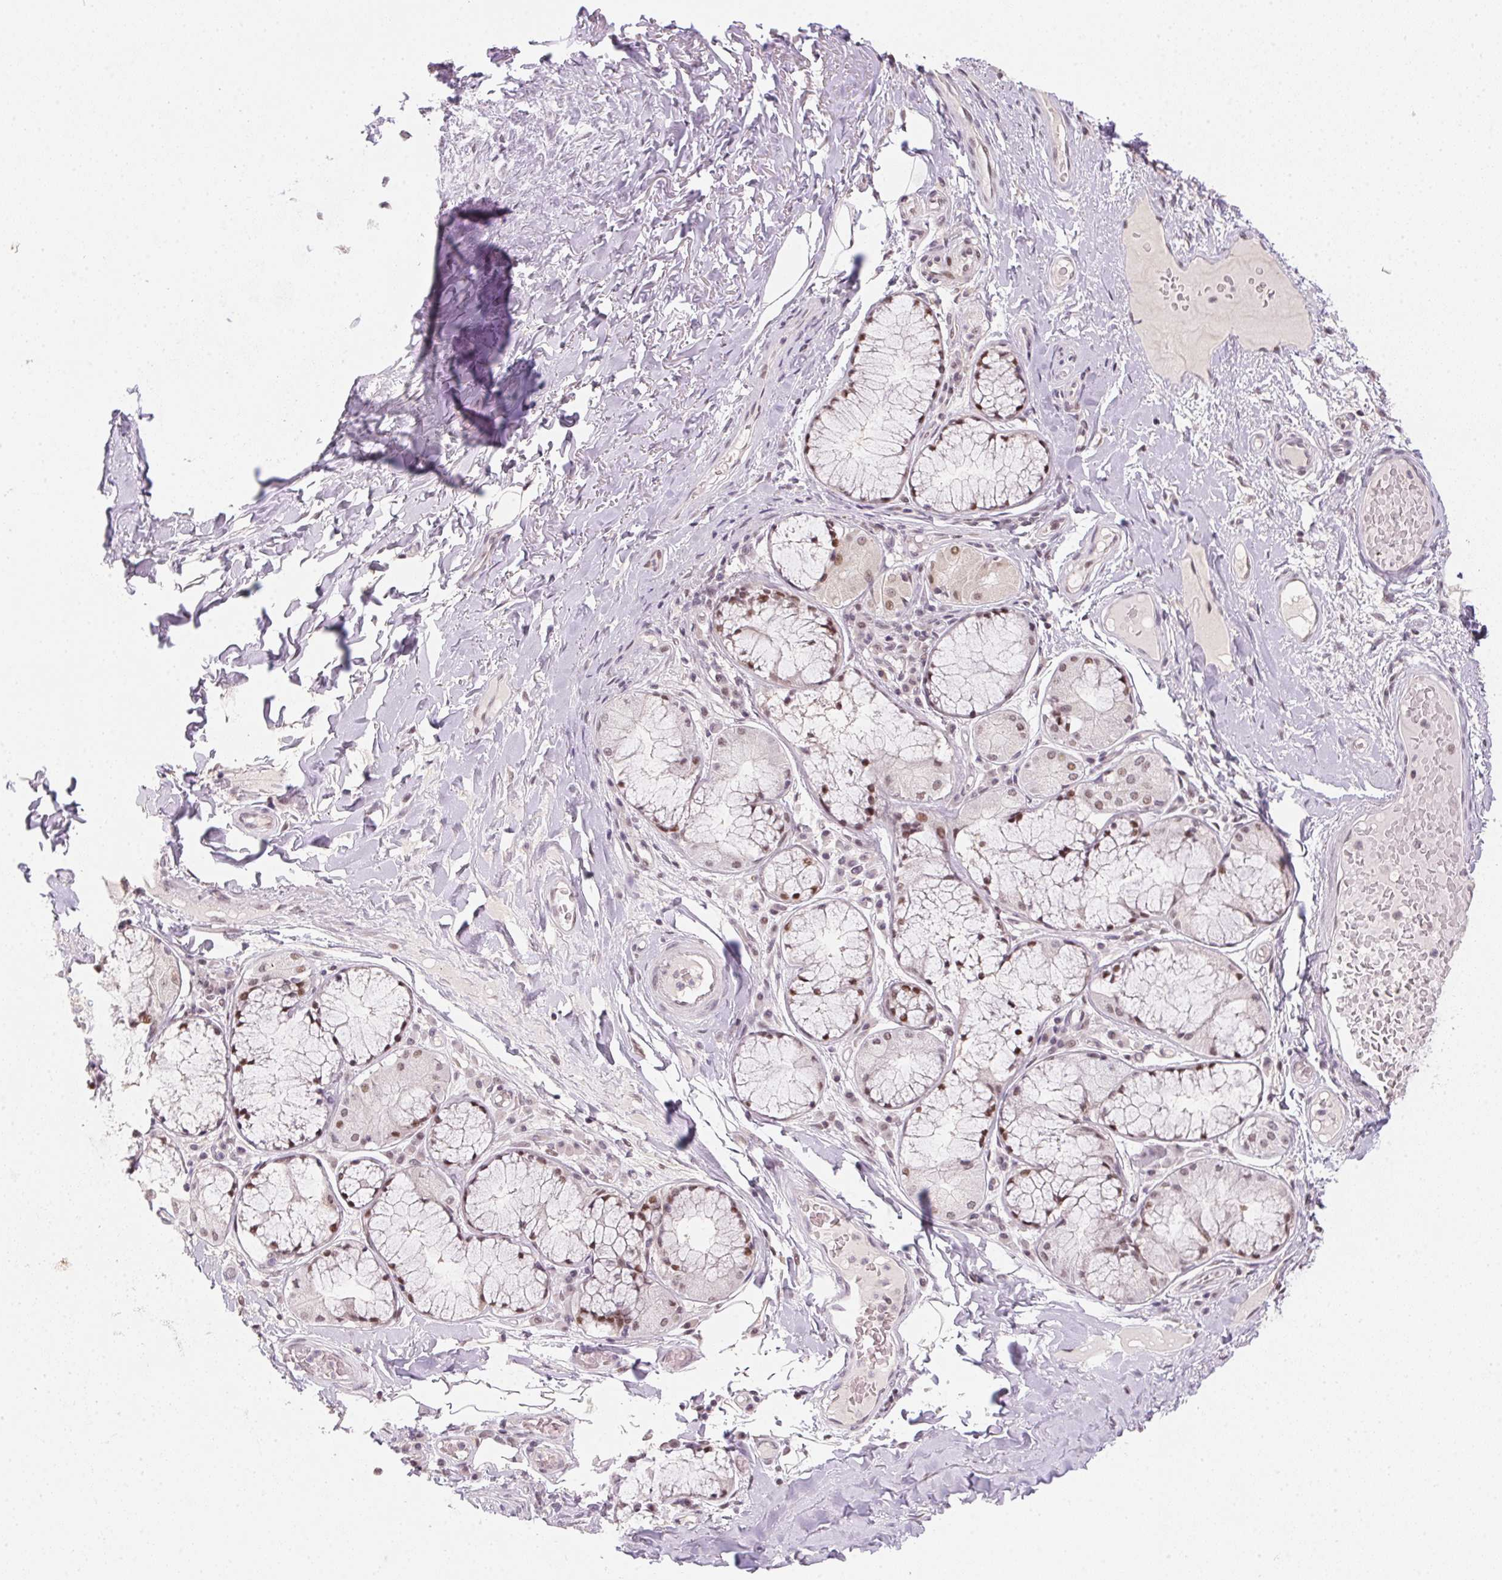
{"staining": {"intensity": "negative", "quantity": "none", "location": "none"}, "tissue": "adipose tissue", "cell_type": "Adipocytes", "image_type": "normal", "snomed": [{"axis": "morphology", "description": "Normal tissue, NOS"}, {"axis": "topography", "description": "Cartilage tissue"}, {"axis": "topography", "description": "Bronchus"}], "caption": "An IHC micrograph of benign adipose tissue is shown. There is no staining in adipocytes of adipose tissue.", "gene": "KDM4D", "patient": {"sex": "male", "age": 64}}